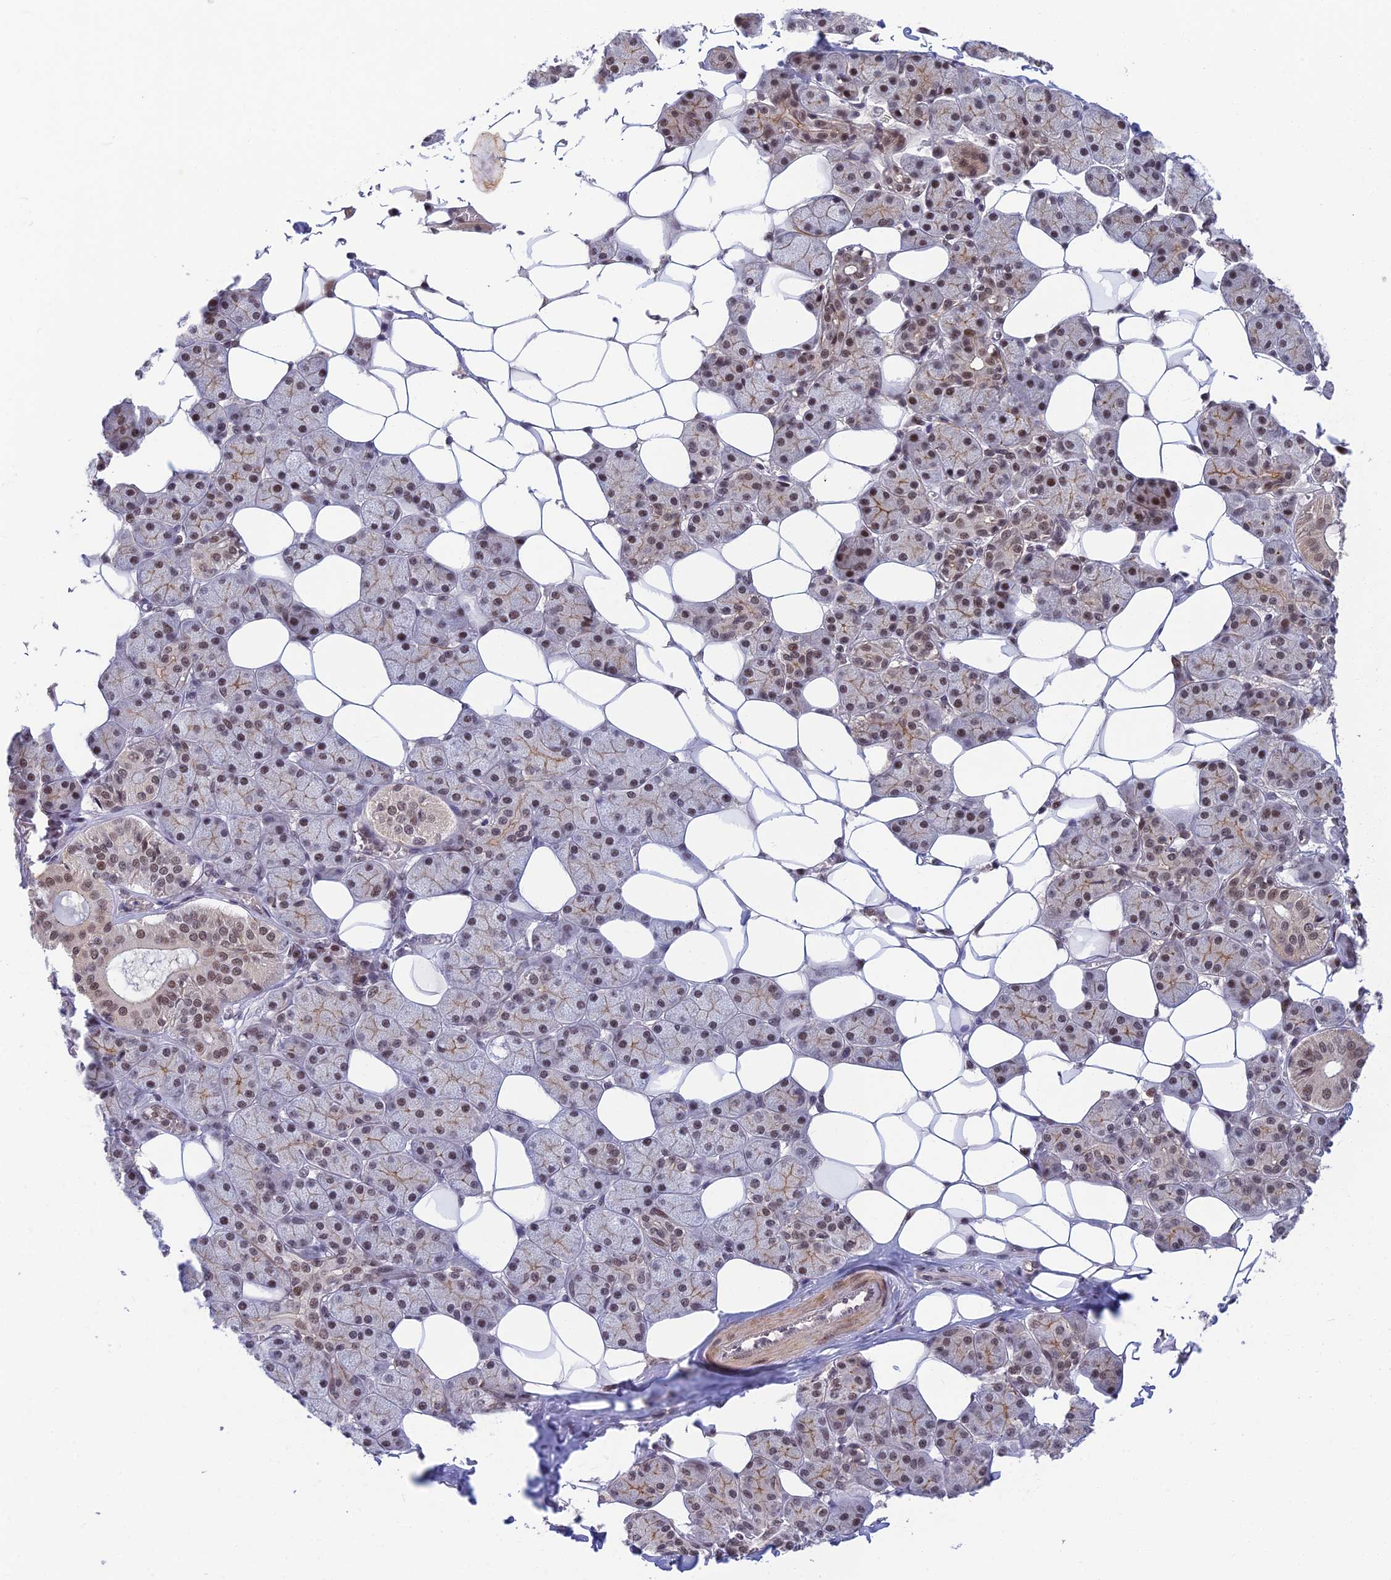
{"staining": {"intensity": "moderate", "quantity": "25%-75%", "location": "cytoplasmic/membranous,nuclear"}, "tissue": "salivary gland", "cell_type": "Glandular cells", "image_type": "normal", "snomed": [{"axis": "morphology", "description": "Normal tissue, NOS"}, {"axis": "topography", "description": "Salivary gland"}], "caption": "Salivary gland stained with immunohistochemistry (IHC) exhibits moderate cytoplasmic/membranous,nuclear staining in approximately 25%-75% of glandular cells.", "gene": "TCEA2", "patient": {"sex": "female", "age": 33}}